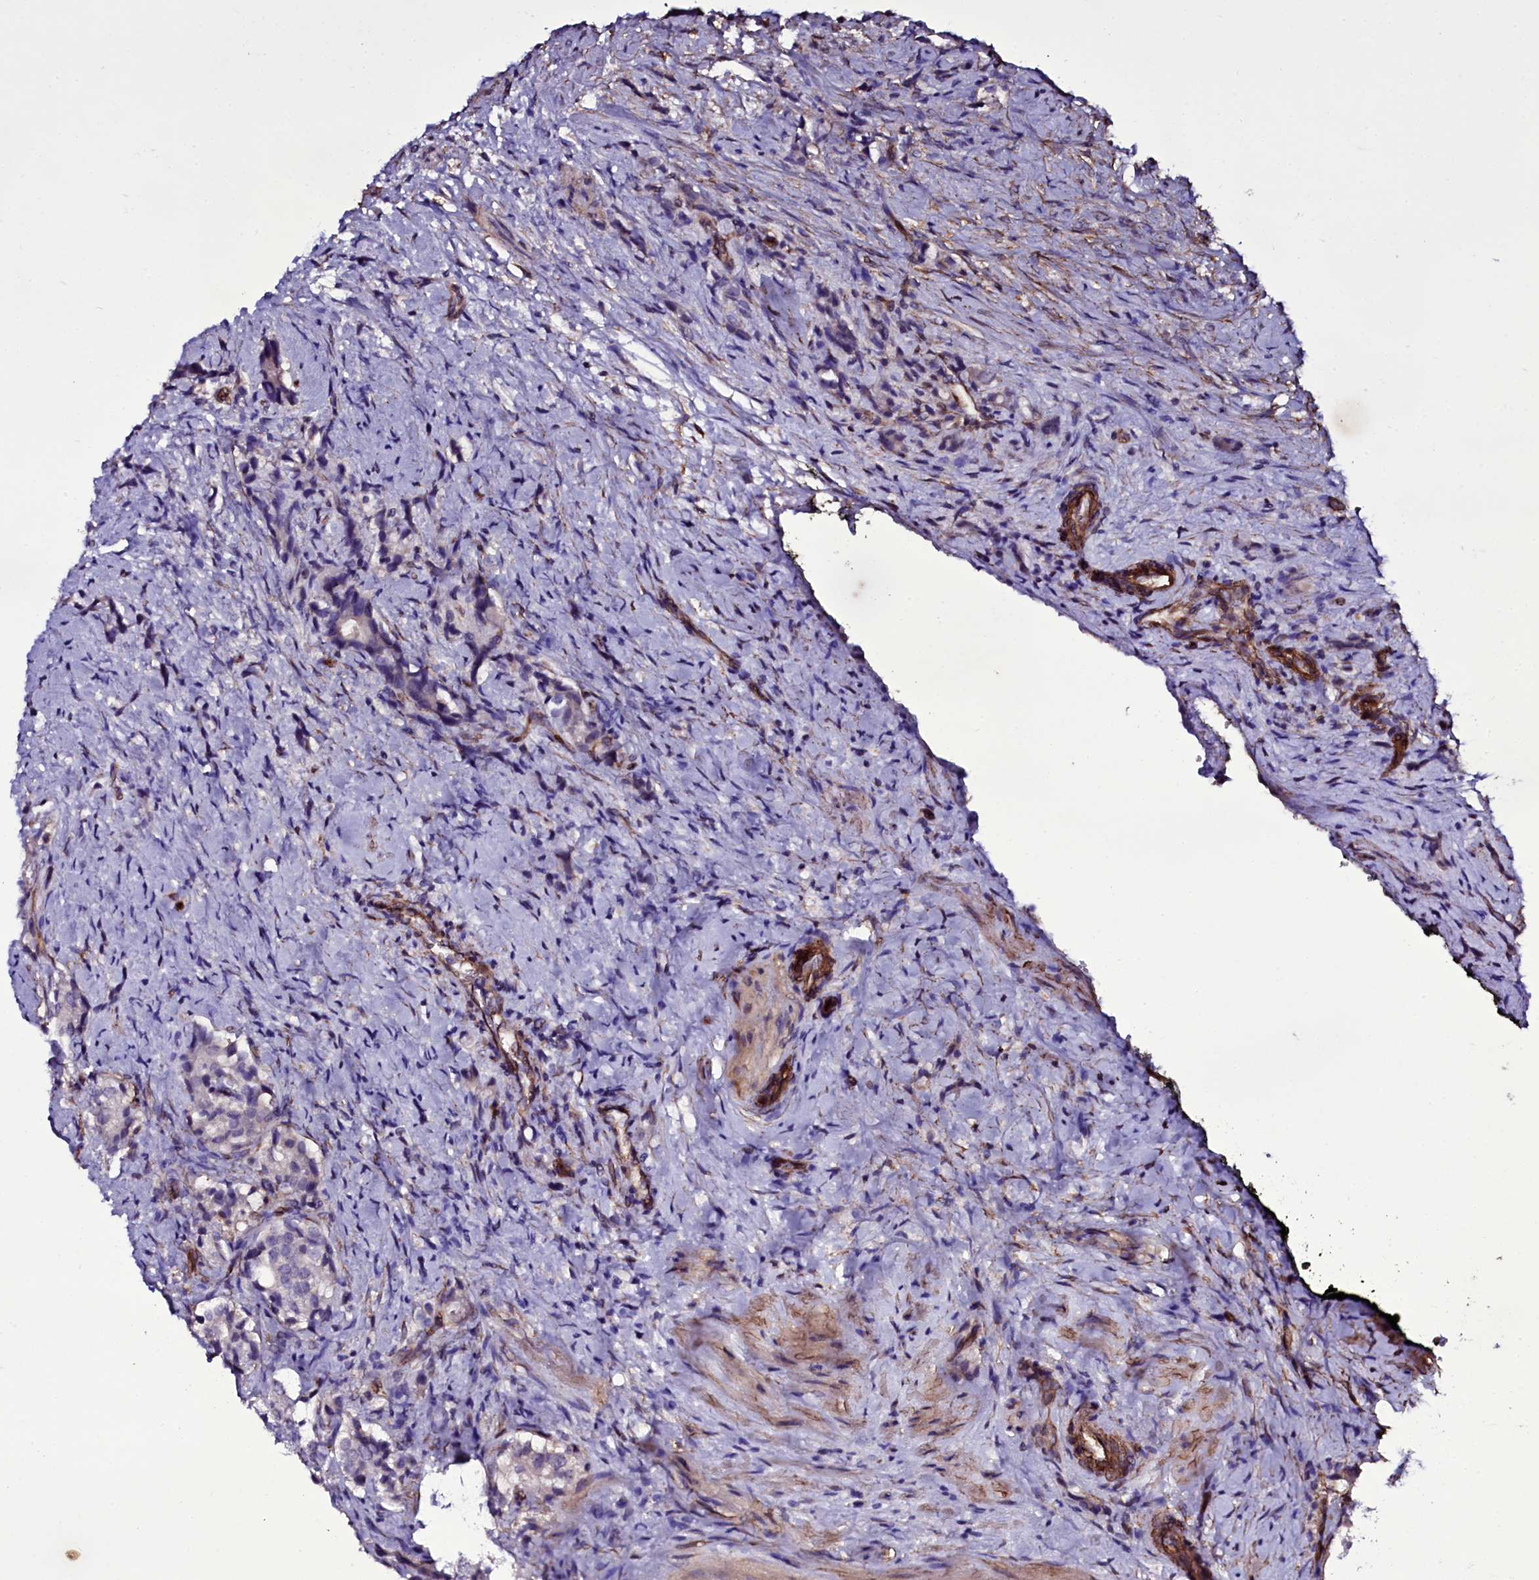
{"staining": {"intensity": "negative", "quantity": "none", "location": "none"}, "tissue": "prostate cancer", "cell_type": "Tumor cells", "image_type": "cancer", "snomed": [{"axis": "morphology", "description": "Adenocarcinoma, High grade"}, {"axis": "topography", "description": "Prostate"}], "caption": "An image of prostate cancer stained for a protein displays no brown staining in tumor cells.", "gene": "MEX3C", "patient": {"sex": "male", "age": 65}}